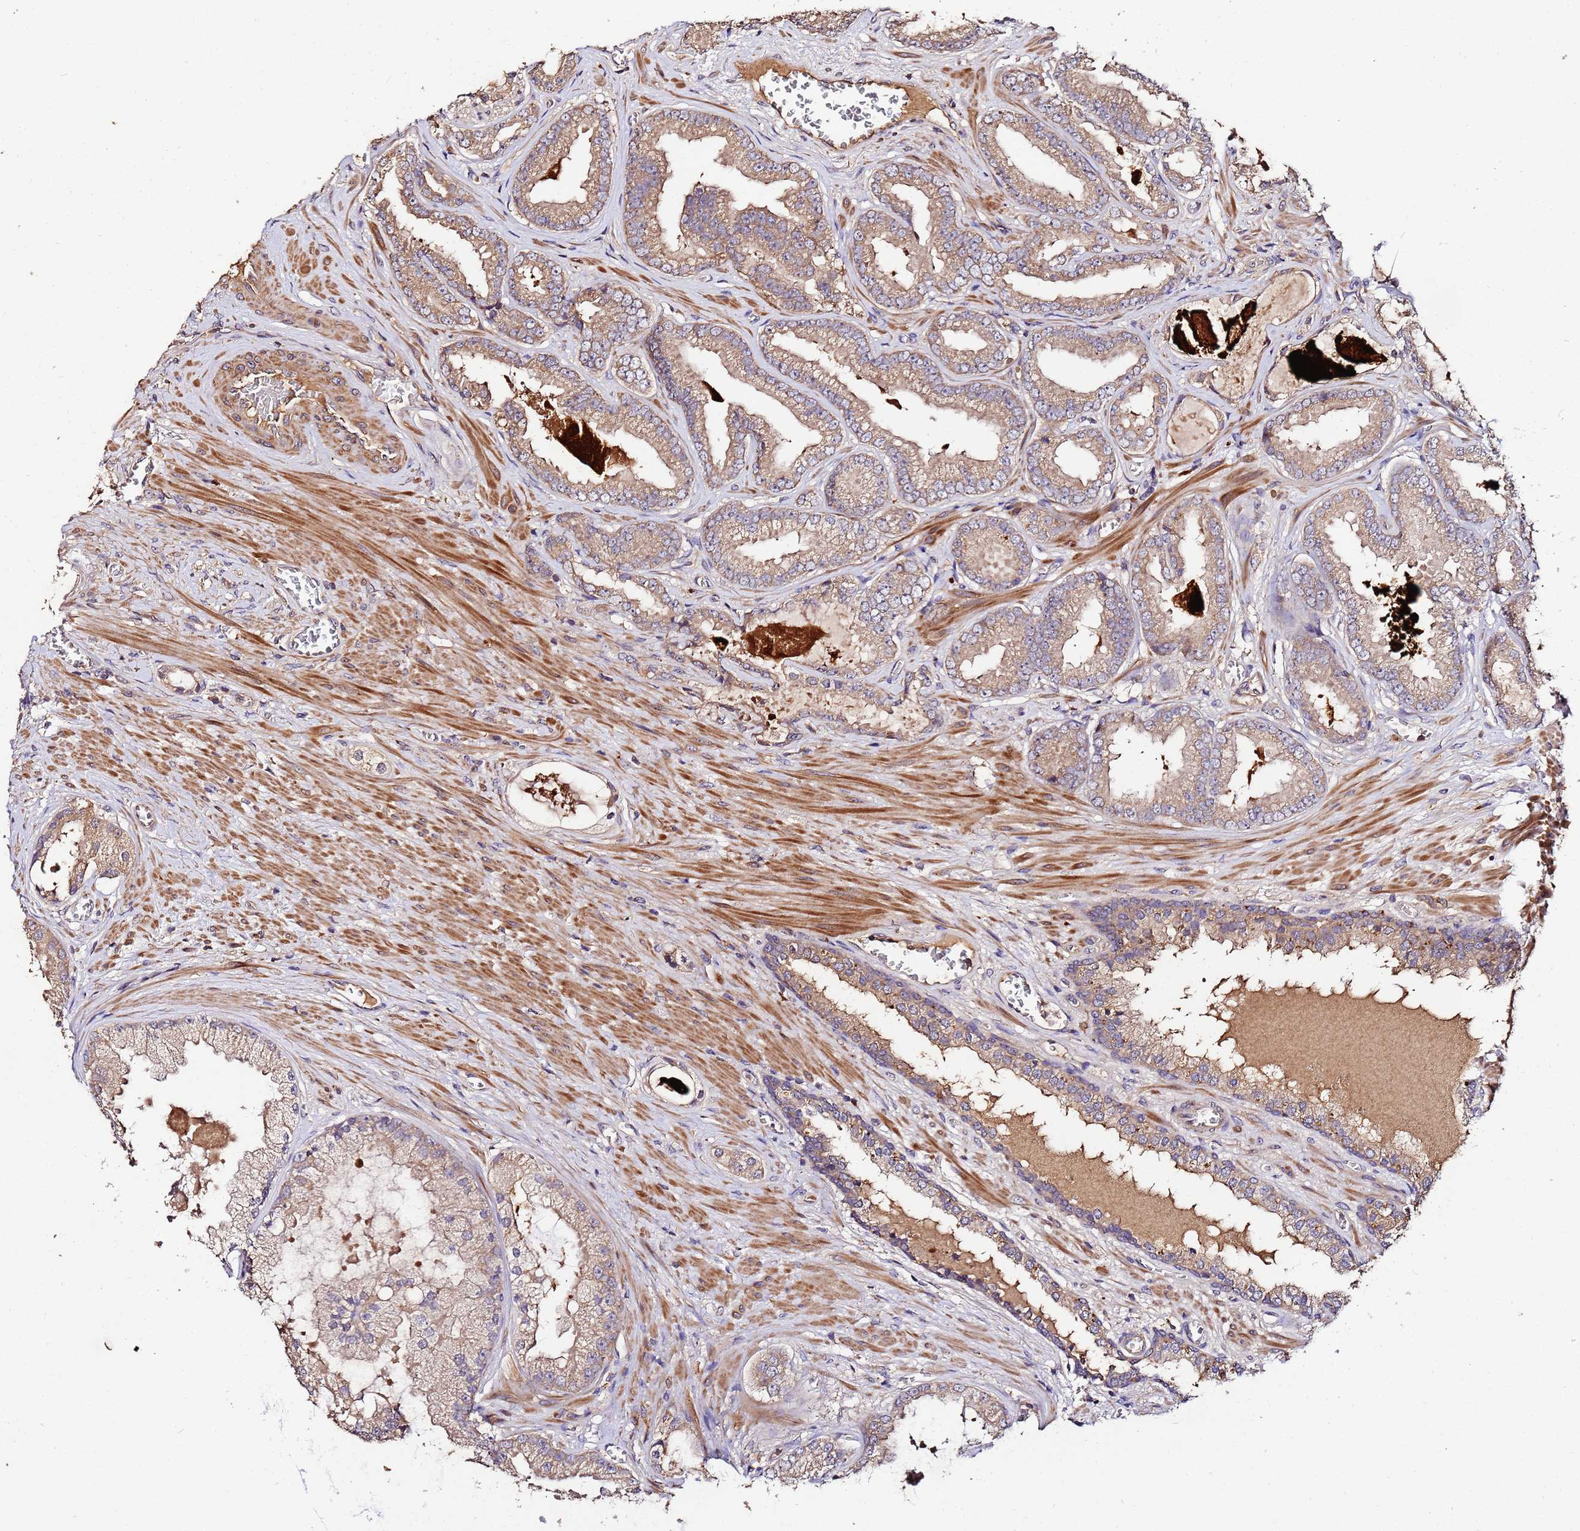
{"staining": {"intensity": "weak", "quantity": ">75%", "location": "cytoplasmic/membranous"}, "tissue": "prostate cancer", "cell_type": "Tumor cells", "image_type": "cancer", "snomed": [{"axis": "morphology", "description": "Adenocarcinoma, Low grade"}, {"axis": "topography", "description": "Prostate"}], "caption": "Approximately >75% of tumor cells in prostate cancer demonstrate weak cytoplasmic/membranous protein staining as visualized by brown immunohistochemical staining.", "gene": "MTERF1", "patient": {"sex": "male", "age": 57}}